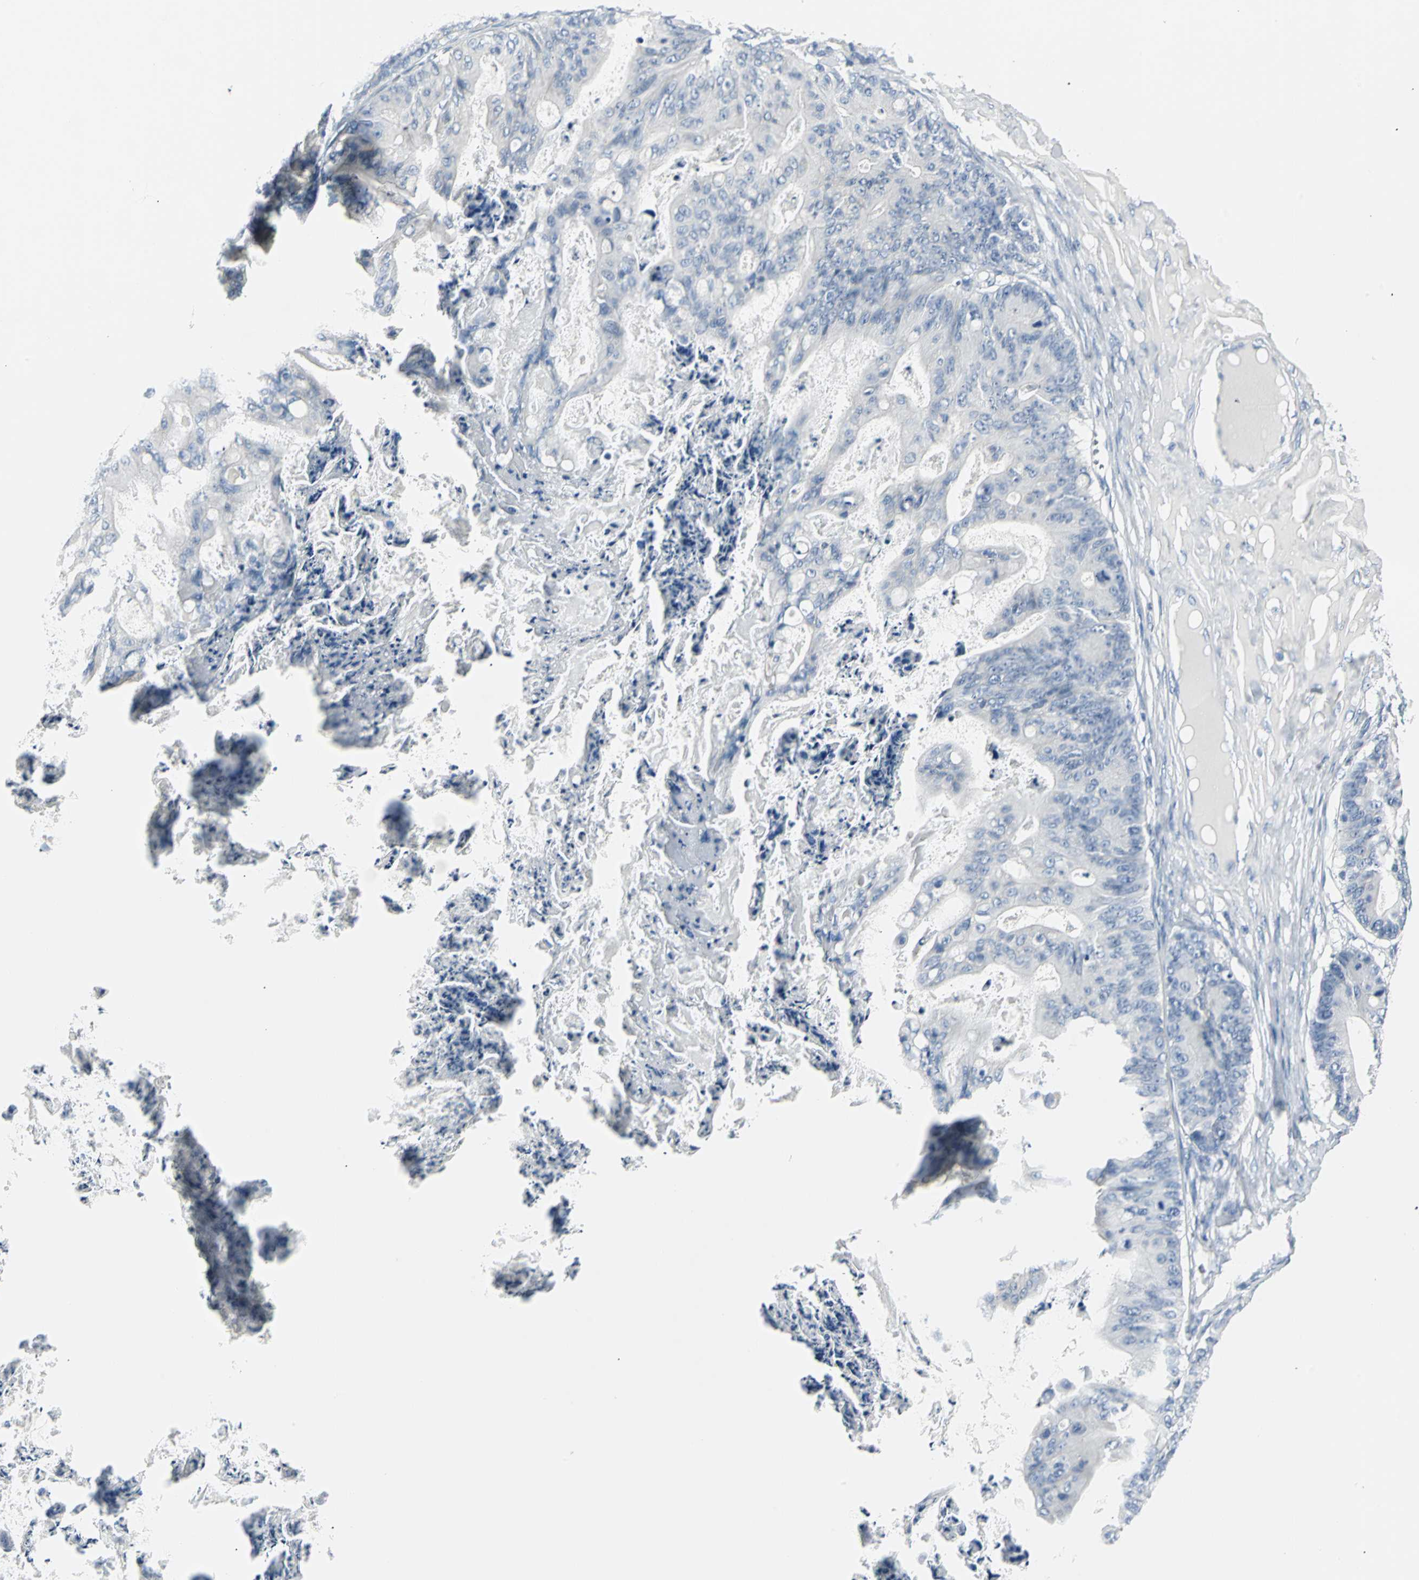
{"staining": {"intensity": "negative", "quantity": "none", "location": "none"}, "tissue": "ovarian cancer", "cell_type": "Tumor cells", "image_type": "cancer", "snomed": [{"axis": "morphology", "description": "Cystadenocarcinoma, mucinous, NOS"}, {"axis": "topography", "description": "Ovary"}], "caption": "DAB immunohistochemical staining of human ovarian cancer (mucinous cystadenocarcinoma) exhibits no significant positivity in tumor cells.", "gene": "RIPOR1", "patient": {"sex": "female", "age": 36}}